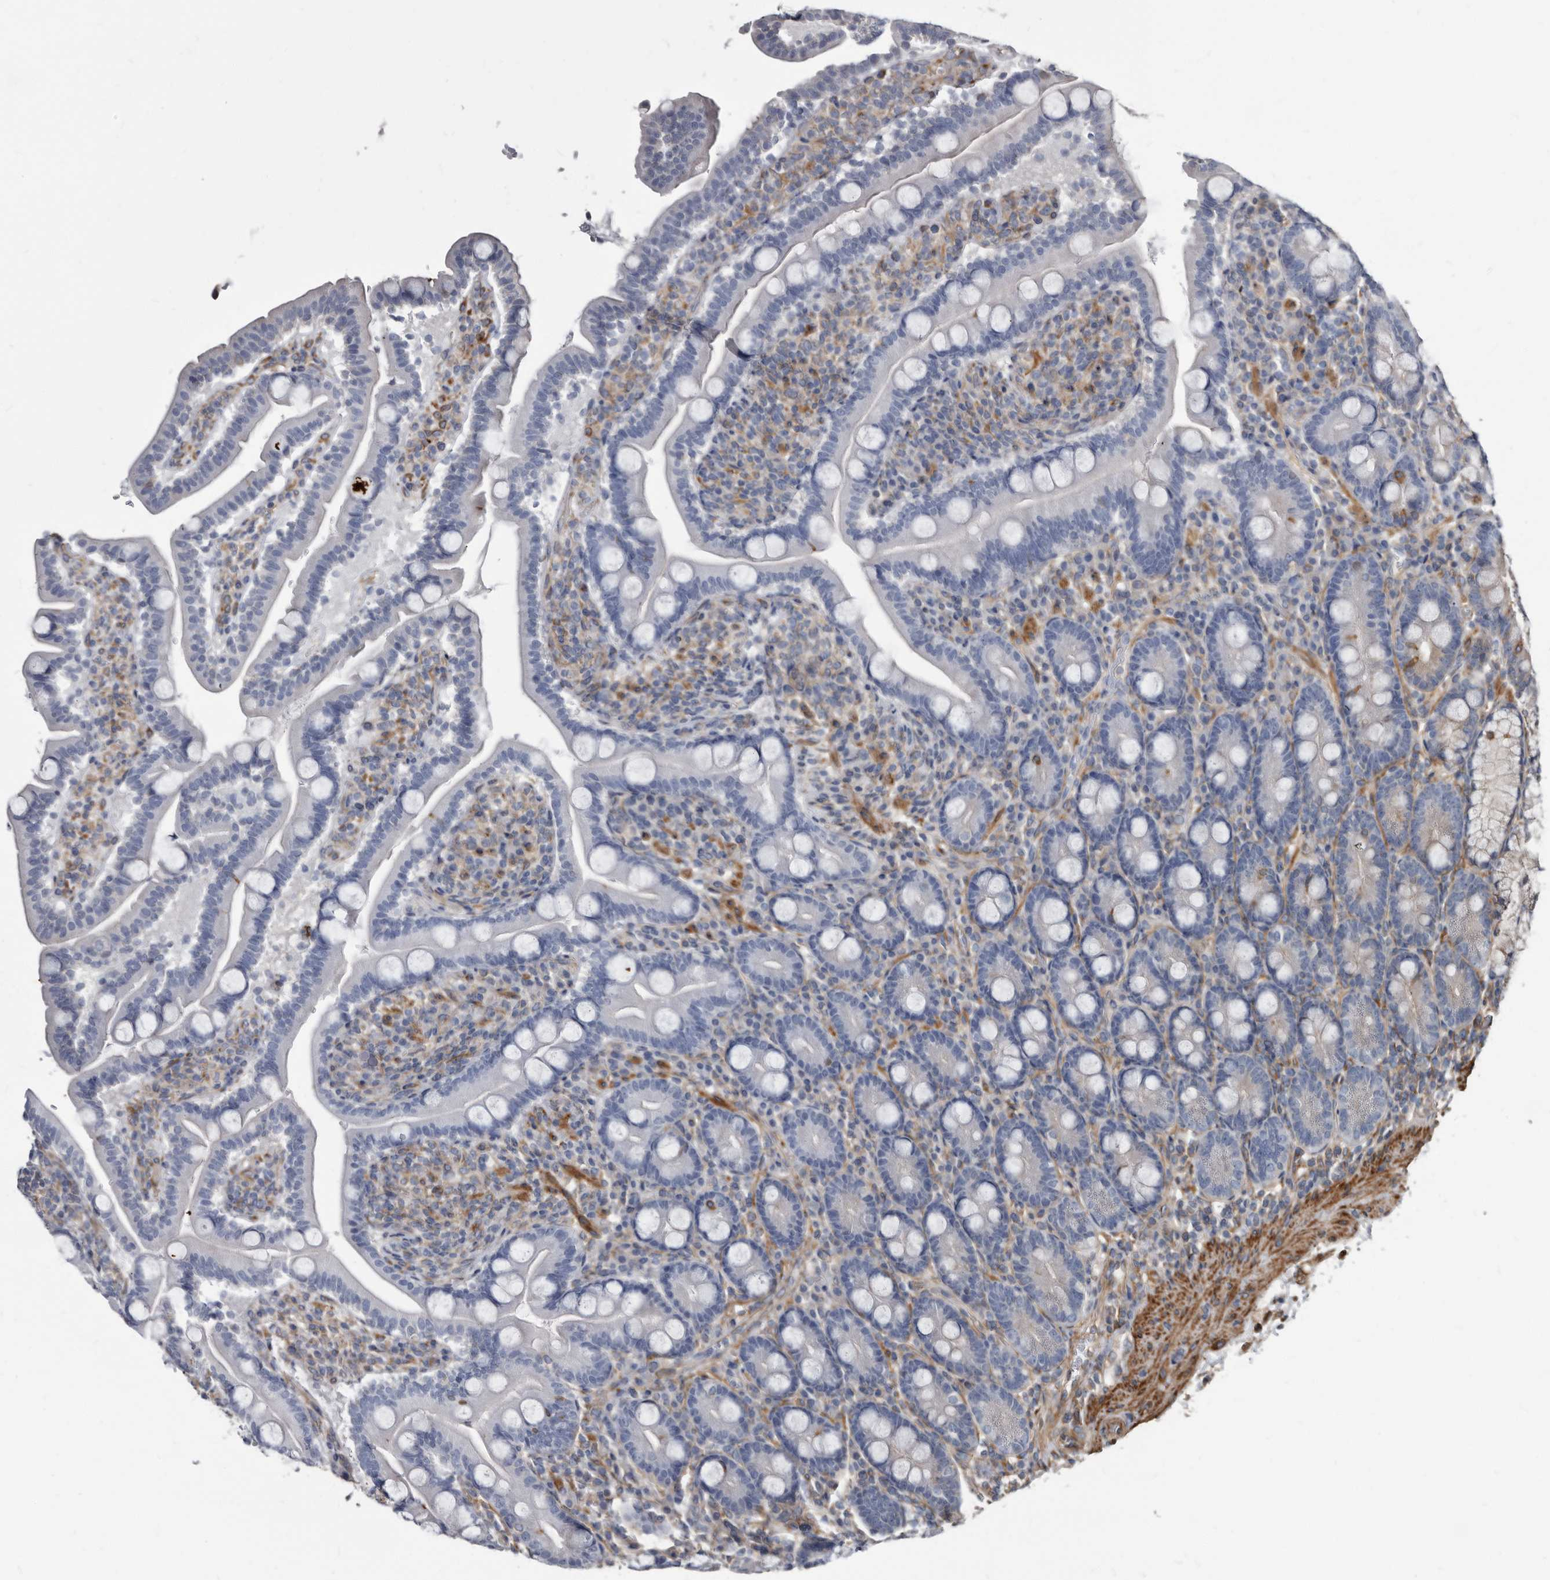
{"staining": {"intensity": "negative", "quantity": "none", "location": "none"}, "tissue": "duodenum", "cell_type": "Glandular cells", "image_type": "normal", "snomed": [{"axis": "morphology", "description": "Normal tissue, NOS"}, {"axis": "topography", "description": "Duodenum"}], "caption": "The immunohistochemistry (IHC) photomicrograph has no significant staining in glandular cells of duodenum. (DAB (3,3'-diaminobenzidine) immunohistochemistry, high magnification).", "gene": "KCTD20", "patient": {"sex": "male", "age": 35}}